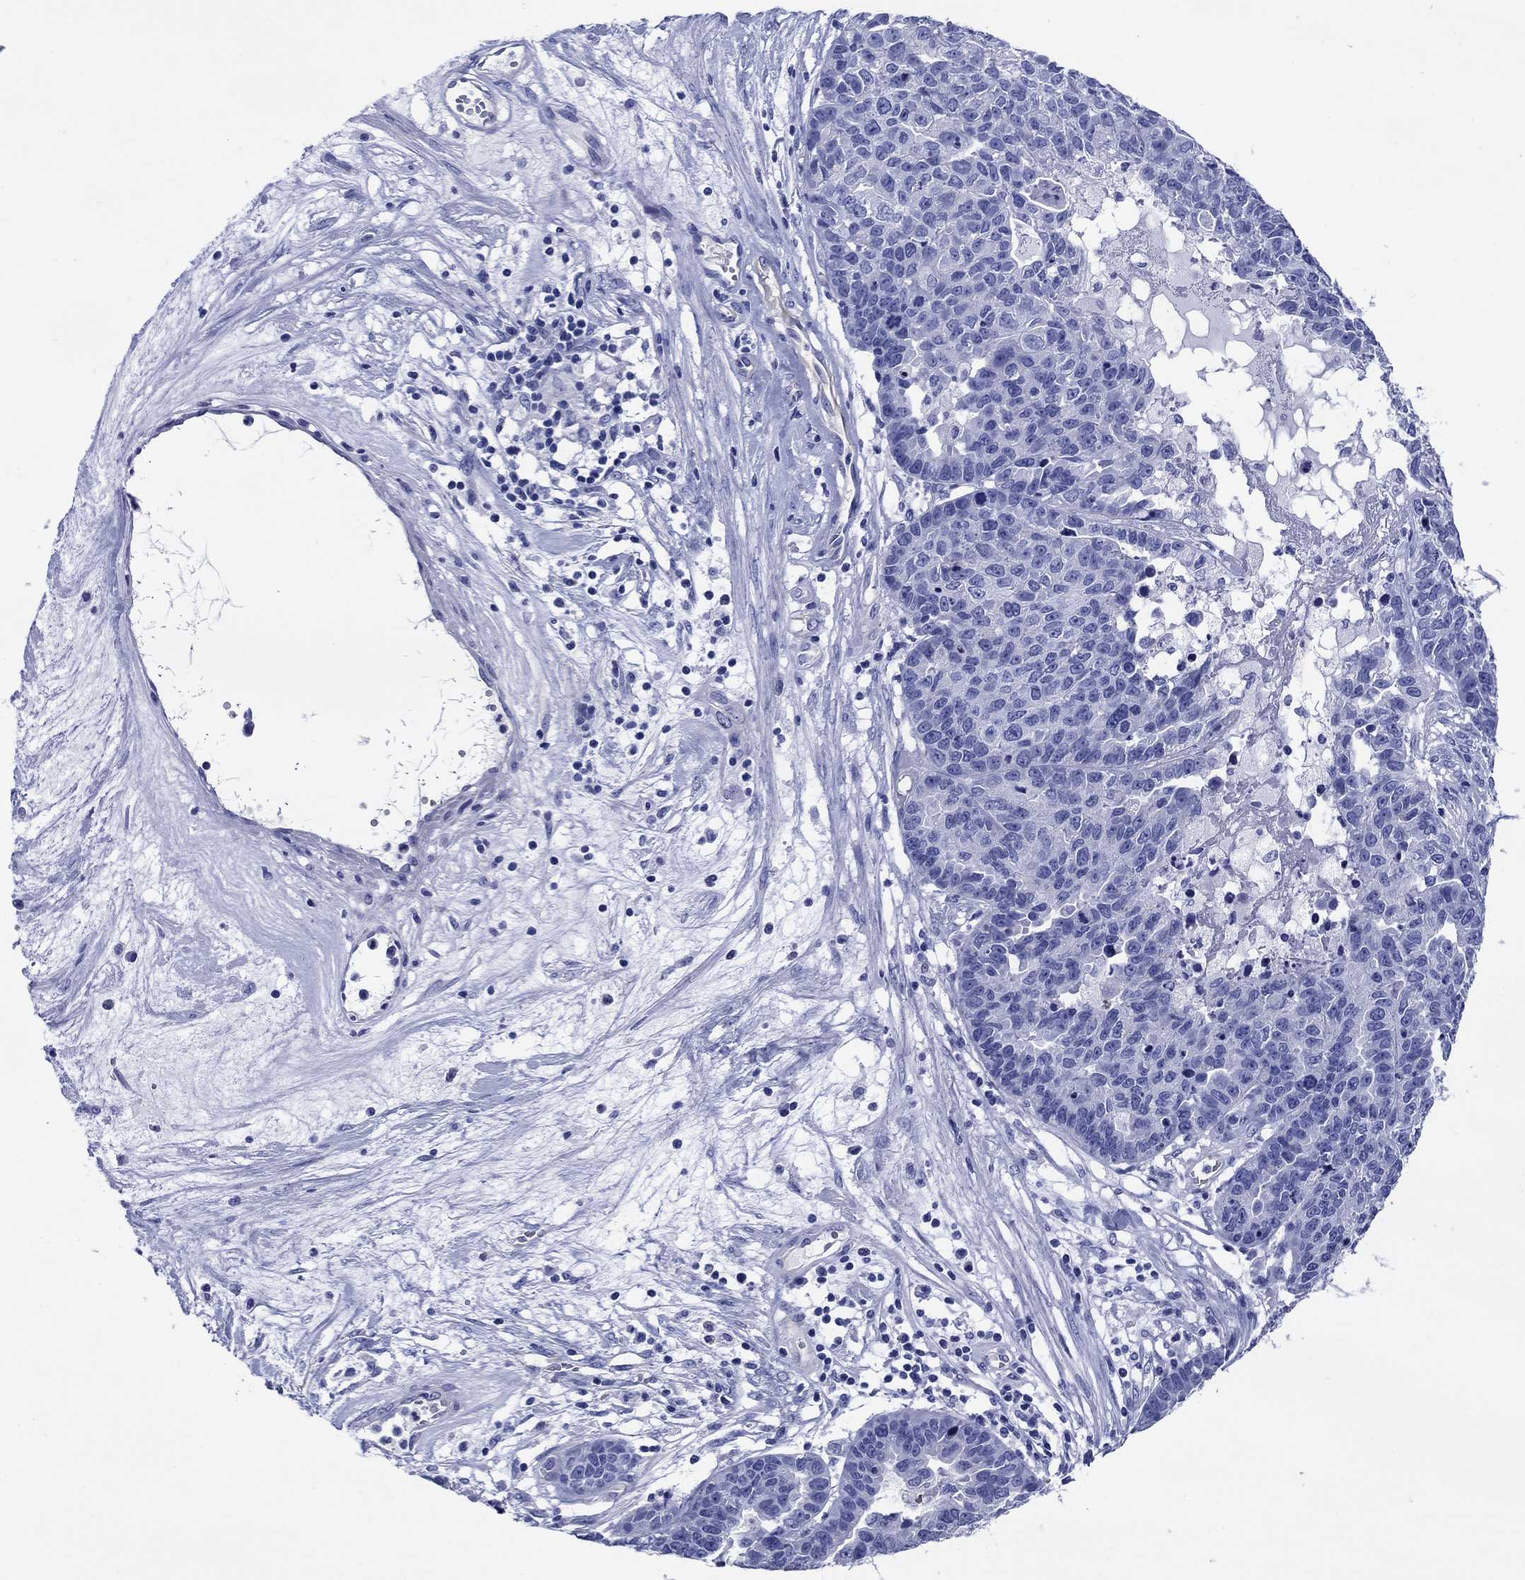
{"staining": {"intensity": "negative", "quantity": "none", "location": "none"}, "tissue": "ovarian cancer", "cell_type": "Tumor cells", "image_type": "cancer", "snomed": [{"axis": "morphology", "description": "Cystadenocarcinoma, serous, NOS"}, {"axis": "topography", "description": "Ovary"}], "caption": "Tumor cells are negative for protein expression in human ovarian cancer.", "gene": "SLC1A2", "patient": {"sex": "female", "age": 87}}